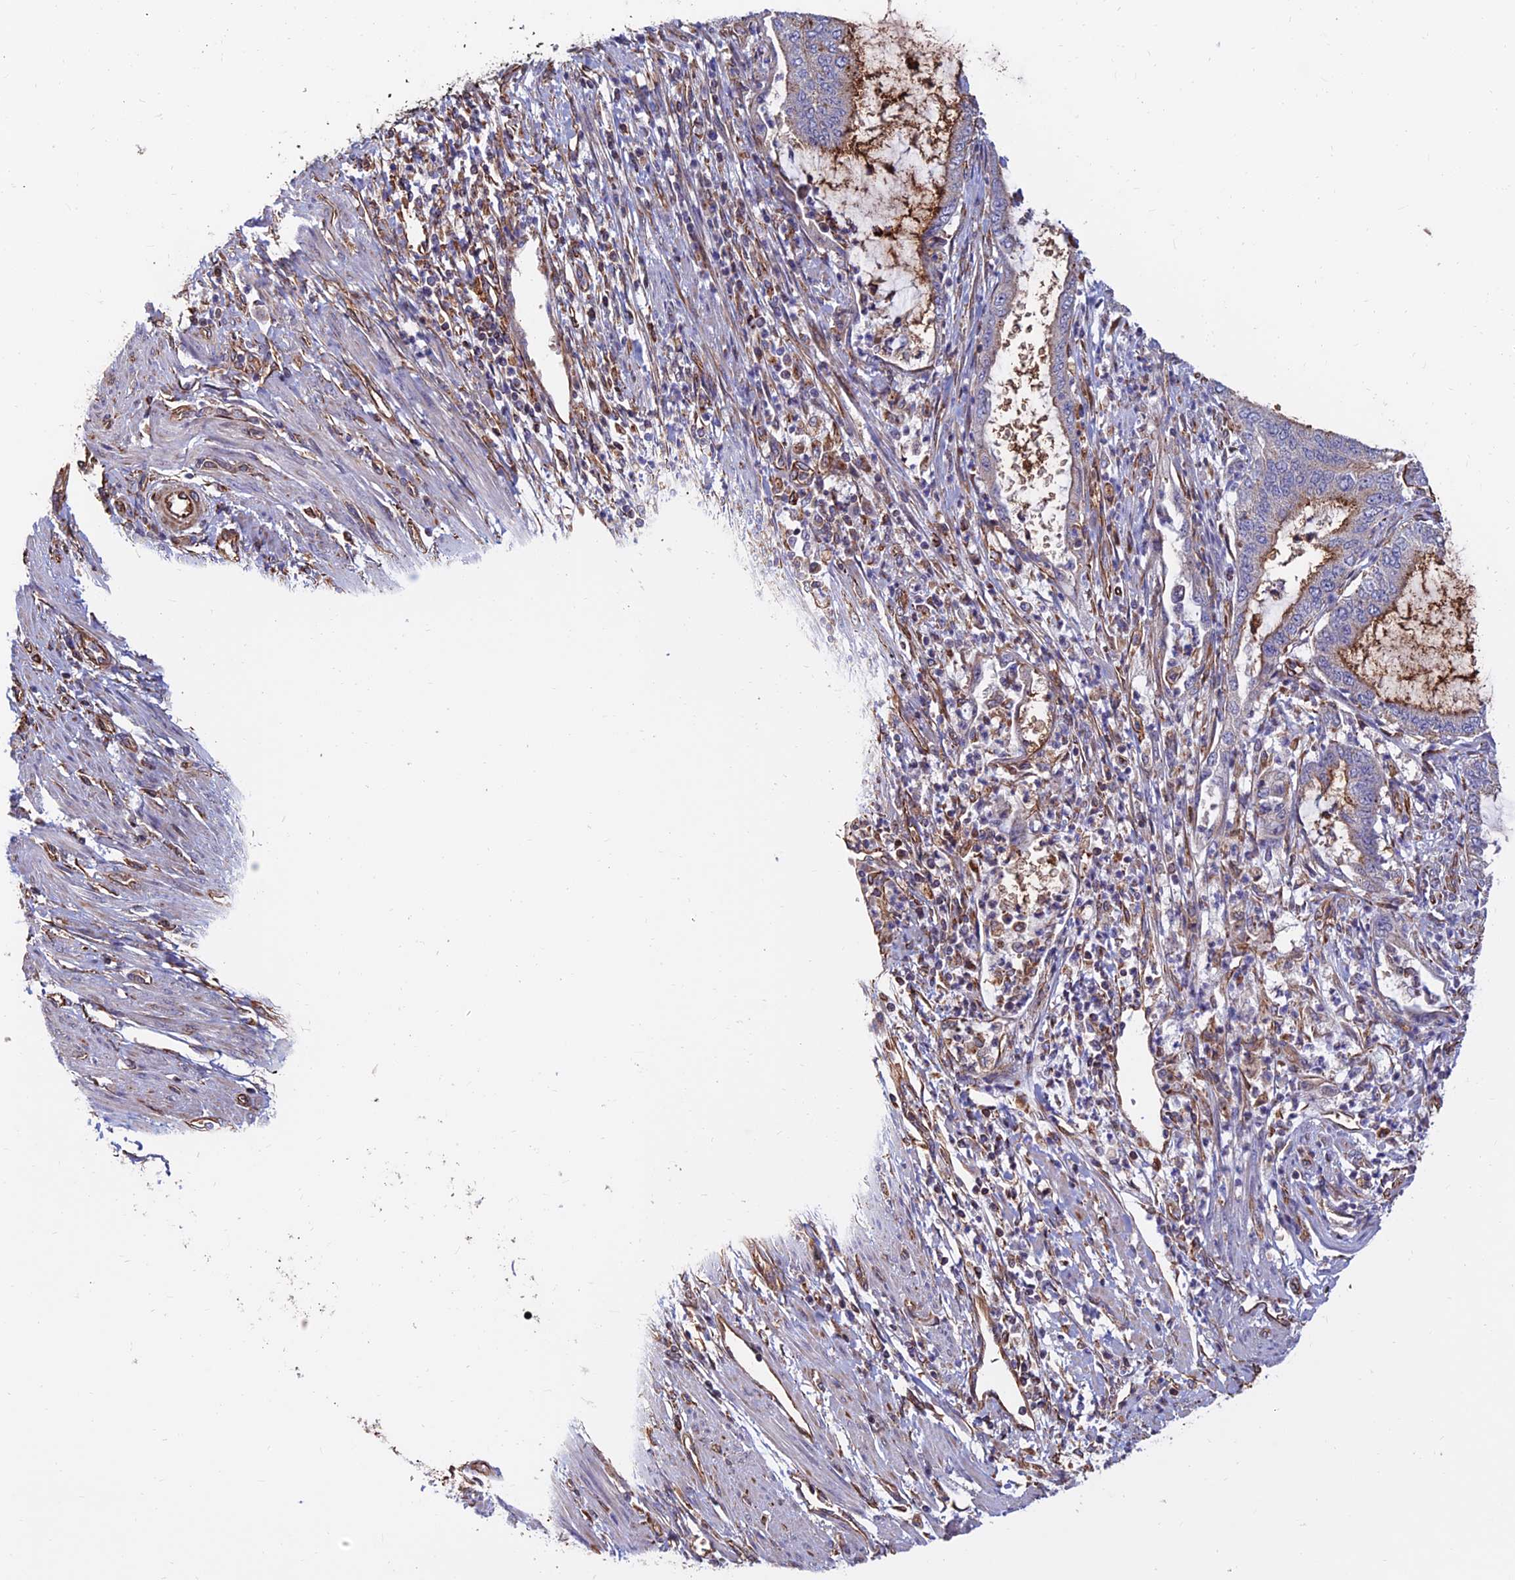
{"staining": {"intensity": "moderate", "quantity": "<25%", "location": "cytoplasmic/membranous"}, "tissue": "endometrial cancer", "cell_type": "Tumor cells", "image_type": "cancer", "snomed": [{"axis": "morphology", "description": "Adenocarcinoma, NOS"}, {"axis": "topography", "description": "Endometrium"}], "caption": "Immunohistochemical staining of human endometrial cancer (adenocarcinoma) reveals low levels of moderate cytoplasmic/membranous protein staining in about <25% of tumor cells.", "gene": "CDK18", "patient": {"sex": "female", "age": 51}}